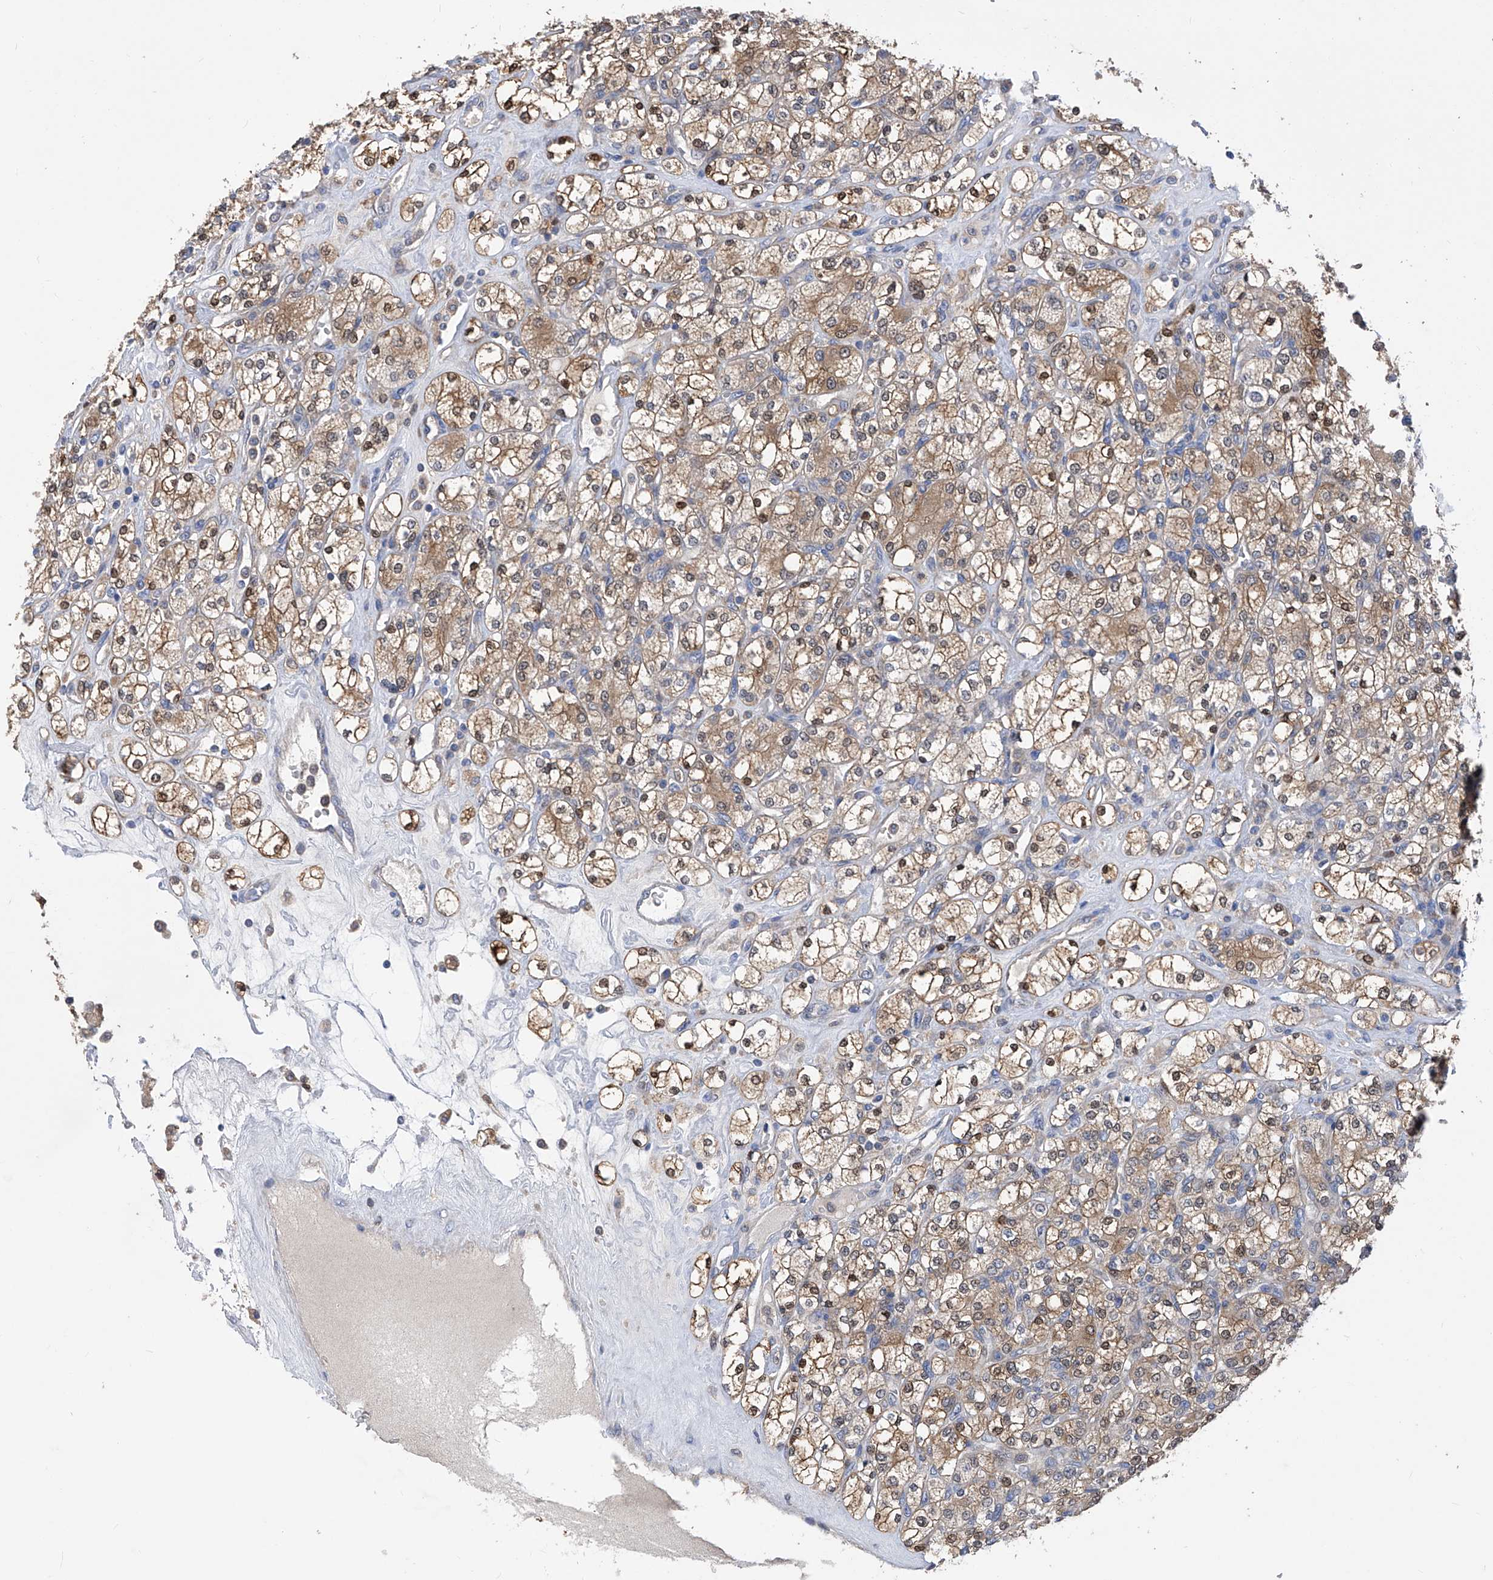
{"staining": {"intensity": "moderate", "quantity": ">75%", "location": "cytoplasmic/membranous,nuclear"}, "tissue": "renal cancer", "cell_type": "Tumor cells", "image_type": "cancer", "snomed": [{"axis": "morphology", "description": "Adenocarcinoma, NOS"}, {"axis": "topography", "description": "Kidney"}], "caption": "Renal cancer (adenocarcinoma) stained for a protein displays moderate cytoplasmic/membranous and nuclear positivity in tumor cells.", "gene": "SPATA20", "patient": {"sex": "male", "age": 77}}